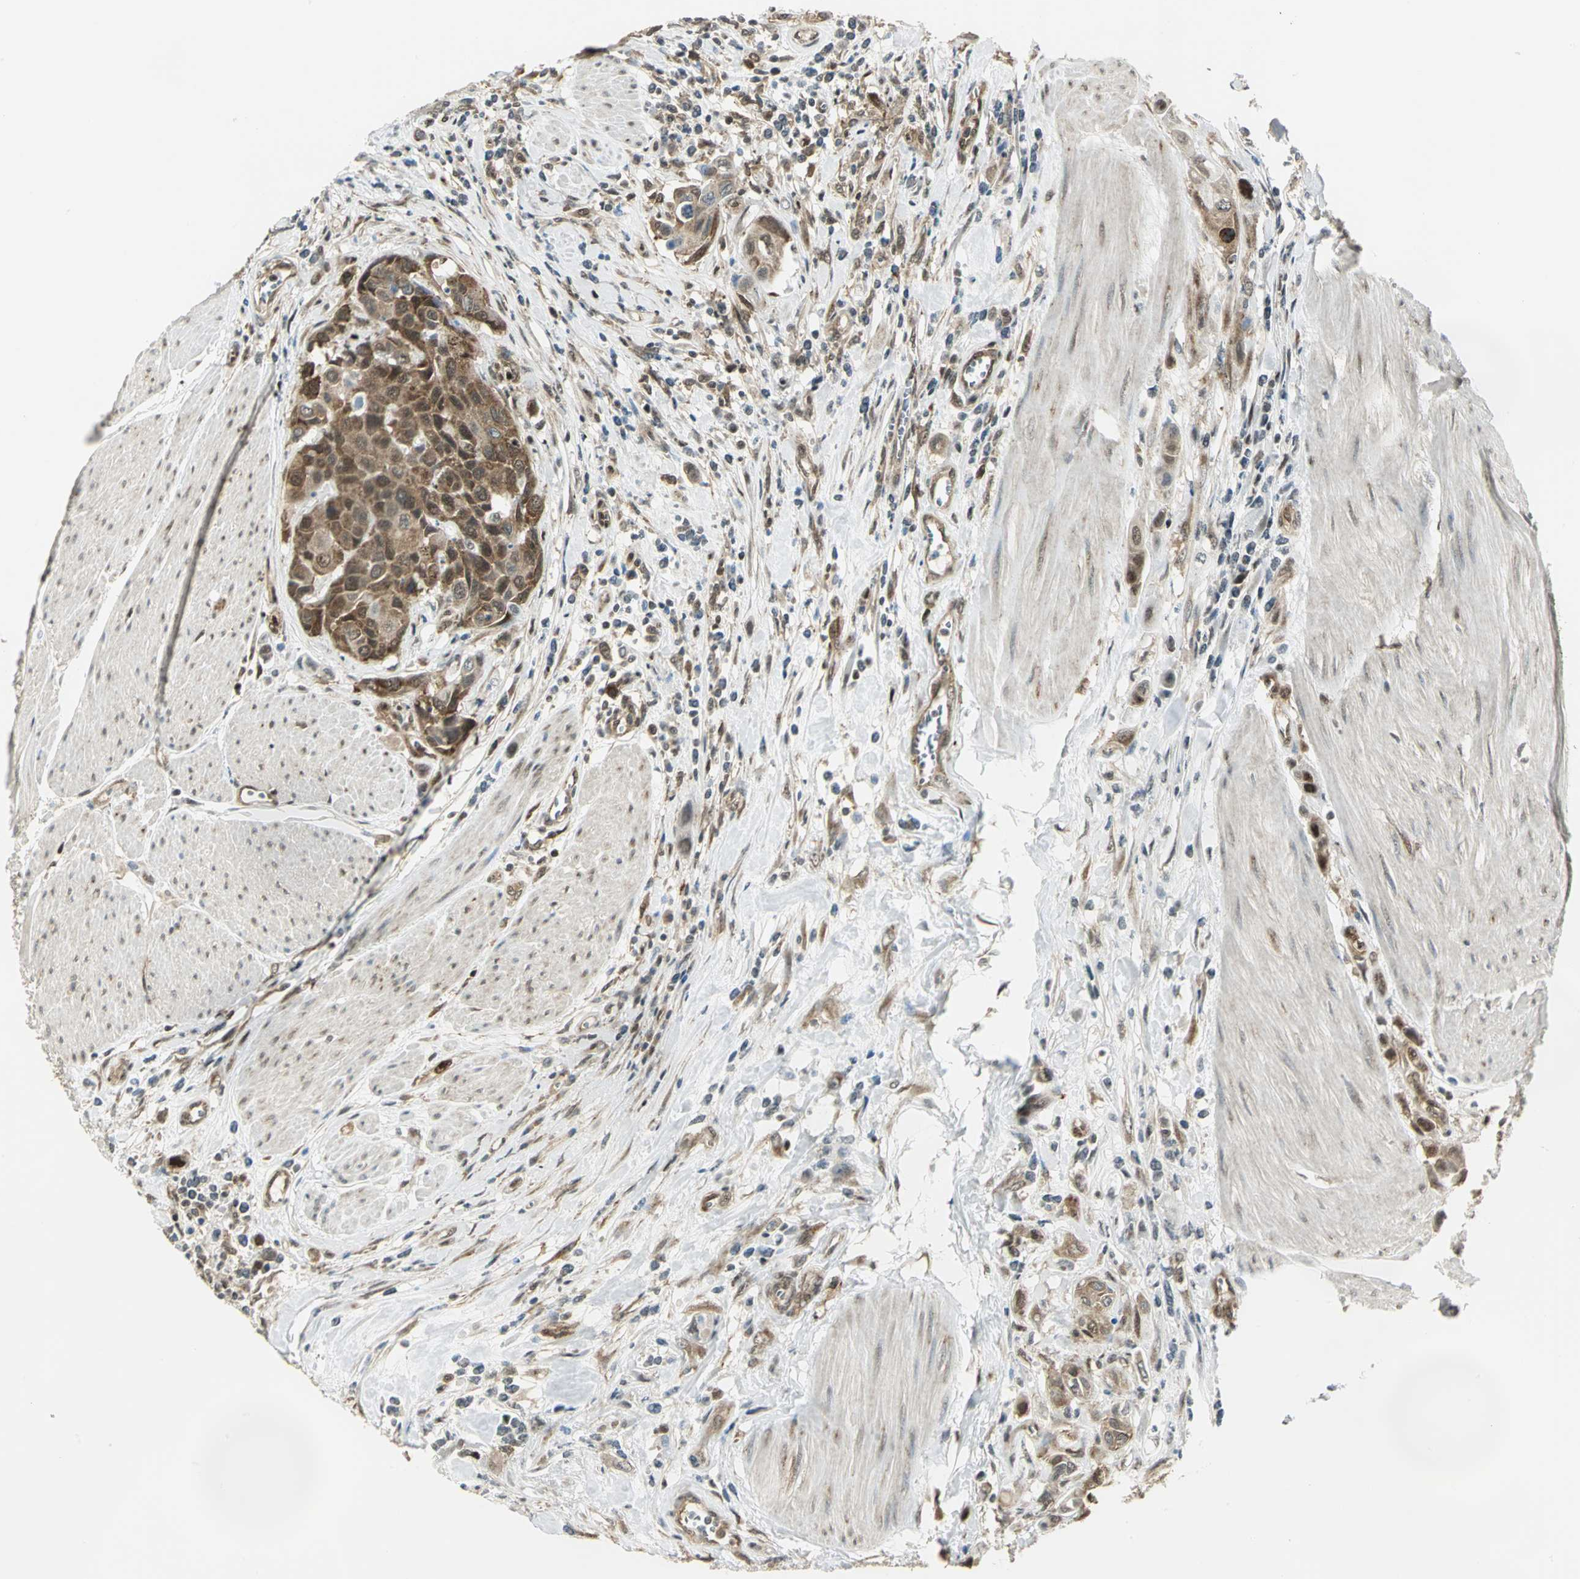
{"staining": {"intensity": "strong", "quantity": ">75%", "location": "cytoplasmic/membranous,nuclear"}, "tissue": "urothelial cancer", "cell_type": "Tumor cells", "image_type": "cancer", "snomed": [{"axis": "morphology", "description": "Urothelial carcinoma, High grade"}, {"axis": "topography", "description": "Urinary bladder"}], "caption": "The micrograph reveals a brown stain indicating the presence of a protein in the cytoplasmic/membranous and nuclear of tumor cells in urothelial cancer. (IHC, brightfield microscopy, high magnification).", "gene": "DDX5", "patient": {"sex": "male", "age": 50}}